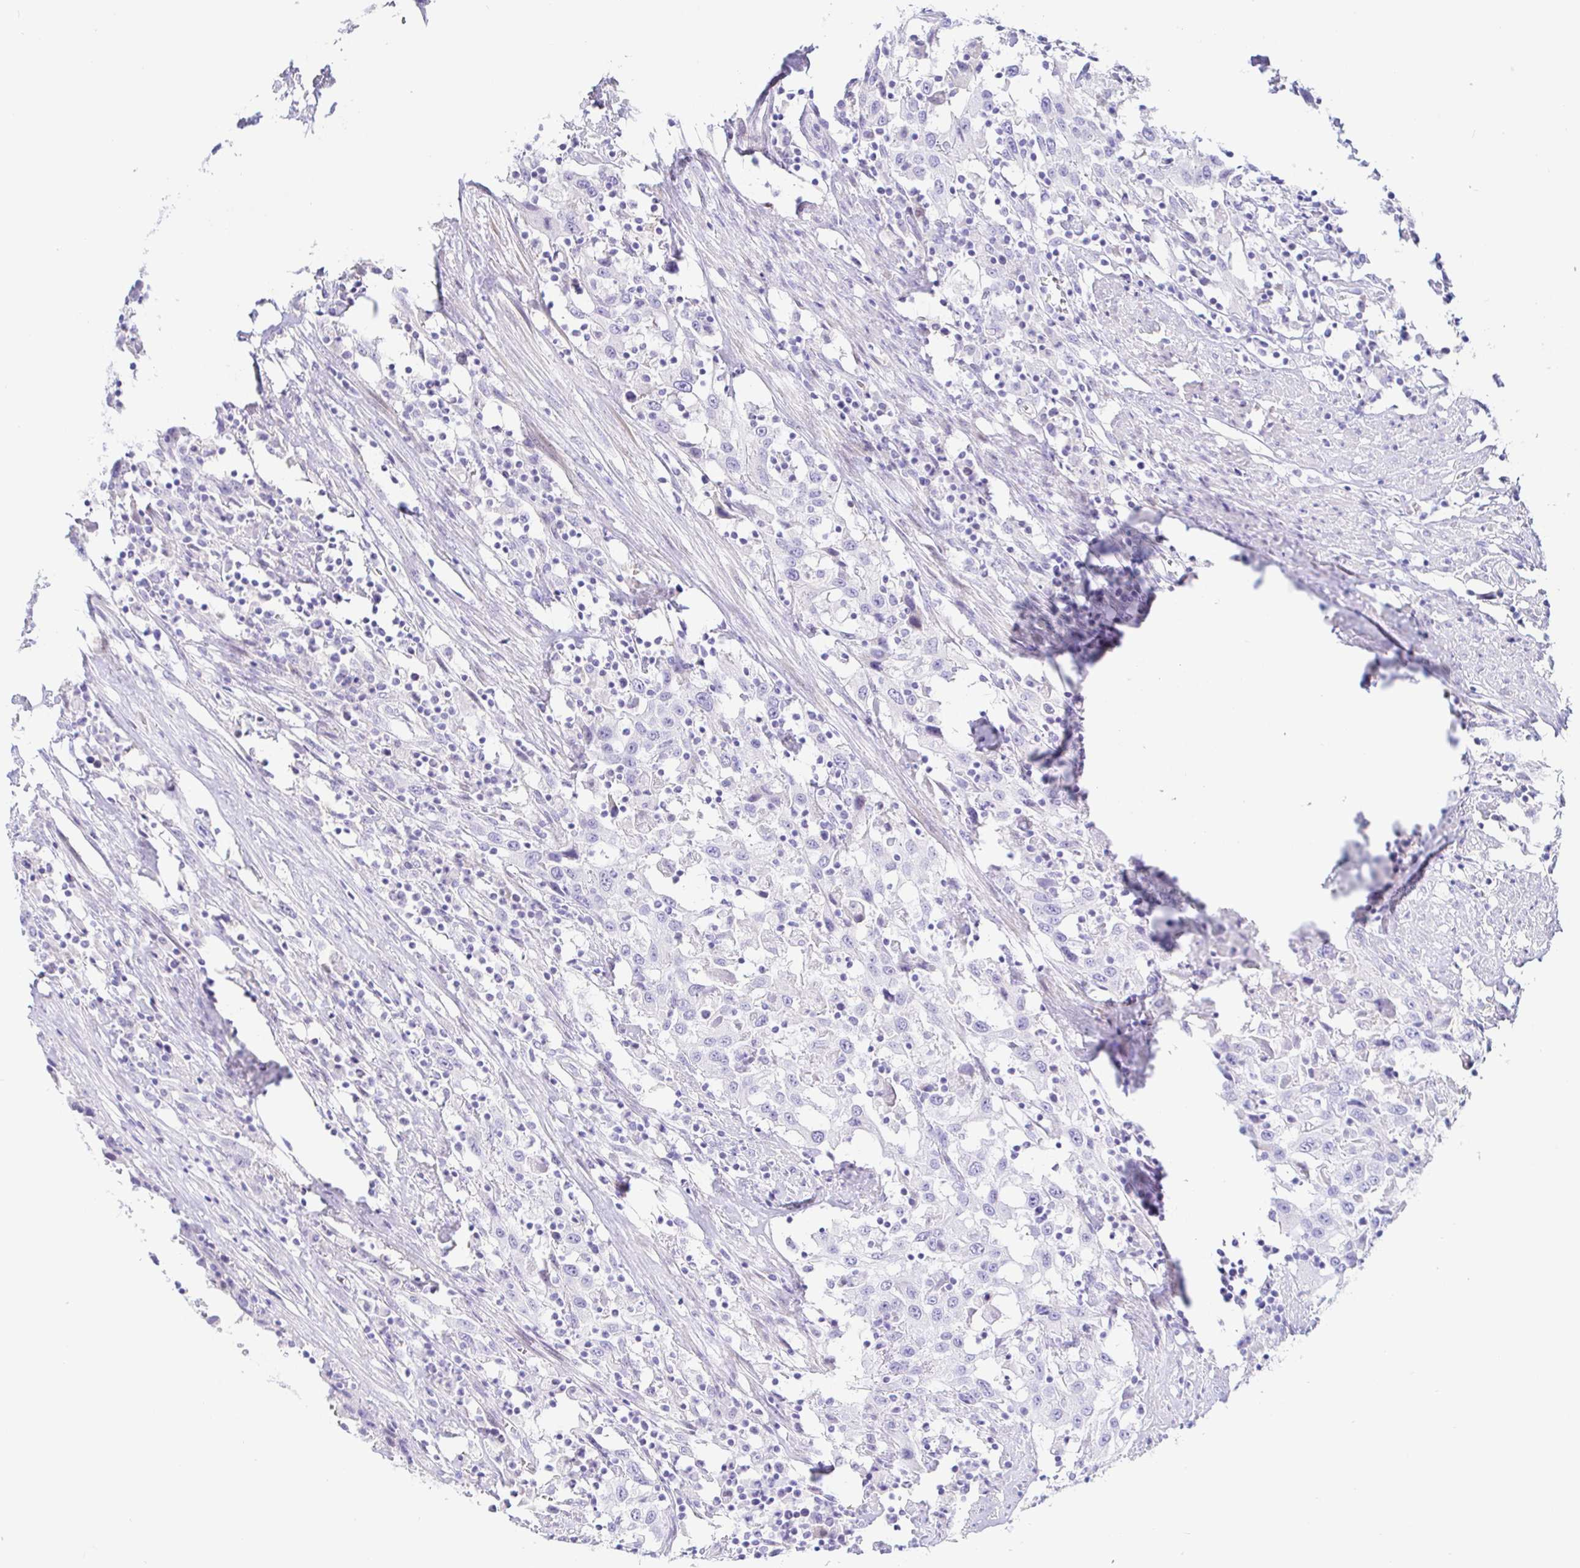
{"staining": {"intensity": "negative", "quantity": "none", "location": "none"}, "tissue": "urothelial cancer", "cell_type": "Tumor cells", "image_type": "cancer", "snomed": [{"axis": "morphology", "description": "Urothelial carcinoma, High grade"}, {"axis": "topography", "description": "Urinary bladder"}], "caption": "Human urothelial cancer stained for a protein using IHC shows no expression in tumor cells.", "gene": "PINLYP", "patient": {"sex": "male", "age": 61}}